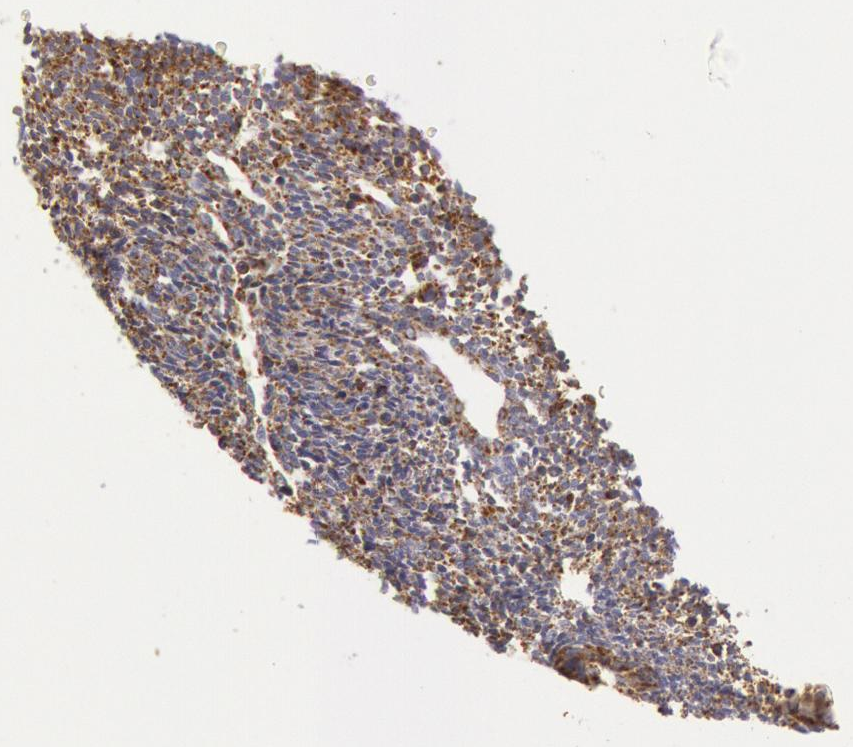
{"staining": {"intensity": "moderate", "quantity": "25%-75%", "location": "cytoplasmic/membranous"}, "tissue": "endometrium", "cell_type": "Cells in endometrial stroma", "image_type": "normal", "snomed": [{"axis": "morphology", "description": "Normal tissue, NOS"}, {"axis": "topography", "description": "Endometrium"}], "caption": "Brown immunohistochemical staining in benign endometrium exhibits moderate cytoplasmic/membranous staining in approximately 25%-75% of cells in endometrial stroma. (DAB (3,3'-diaminobenzidine) IHC with brightfield microscopy, high magnification).", "gene": "CYC1", "patient": {"sex": "female", "age": 27}}